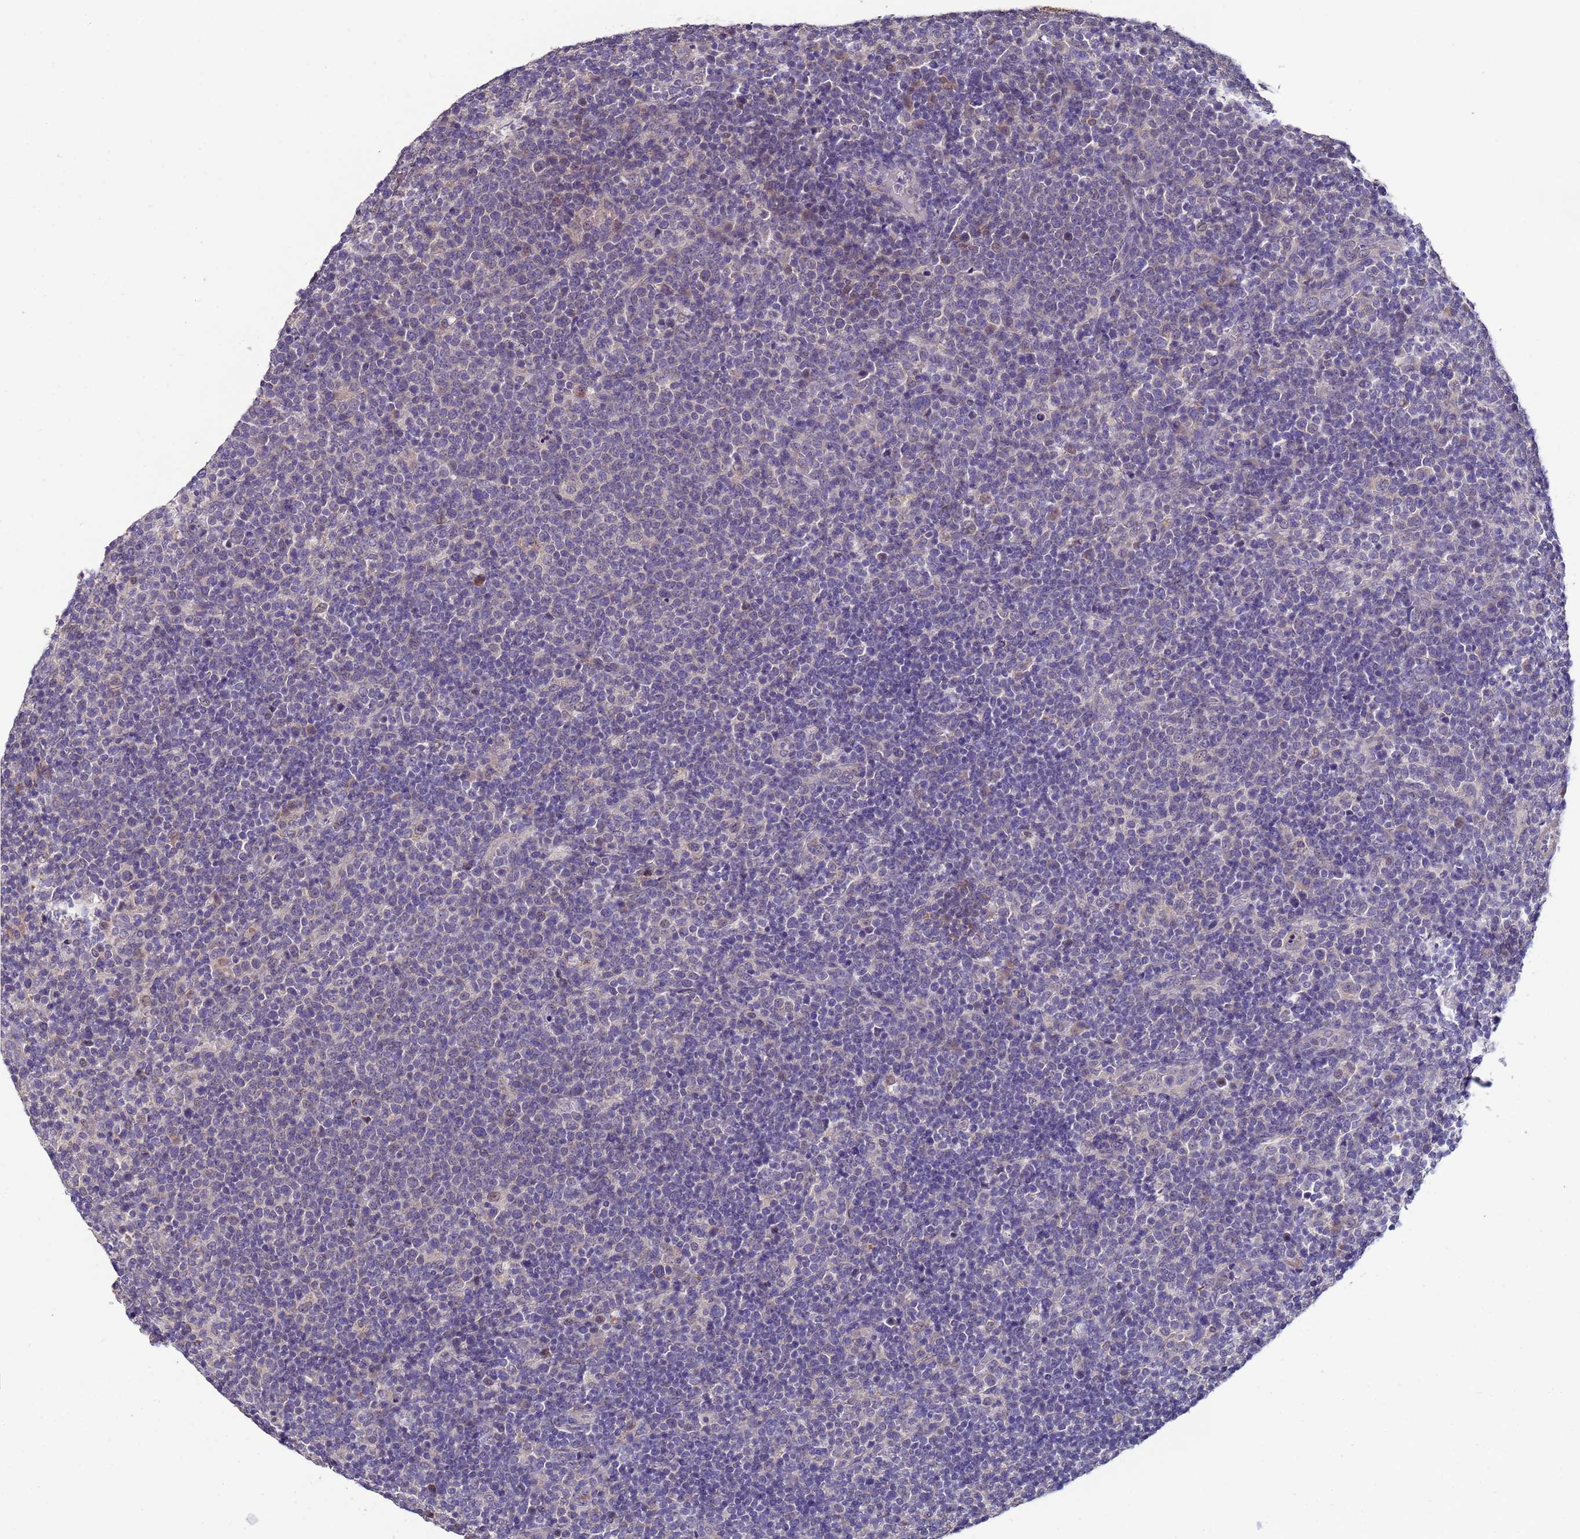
{"staining": {"intensity": "negative", "quantity": "none", "location": "none"}, "tissue": "lymphoma", "cell_type": "Tumor cells", "image_type": "cancer", "snomed": [{"axis": "morphology", "description": "Malignant lymphoma, non-Hodgkin's type, High grade"}, {"axis": "topography", "description": "Lymph node"}], "caption": "Tumor cells show no significant staining in malignant lymphoma, non-Hodgkin's type (high-grade).", "gene": "CLHC1", "patient": {"sex": "male", "age": 61}}